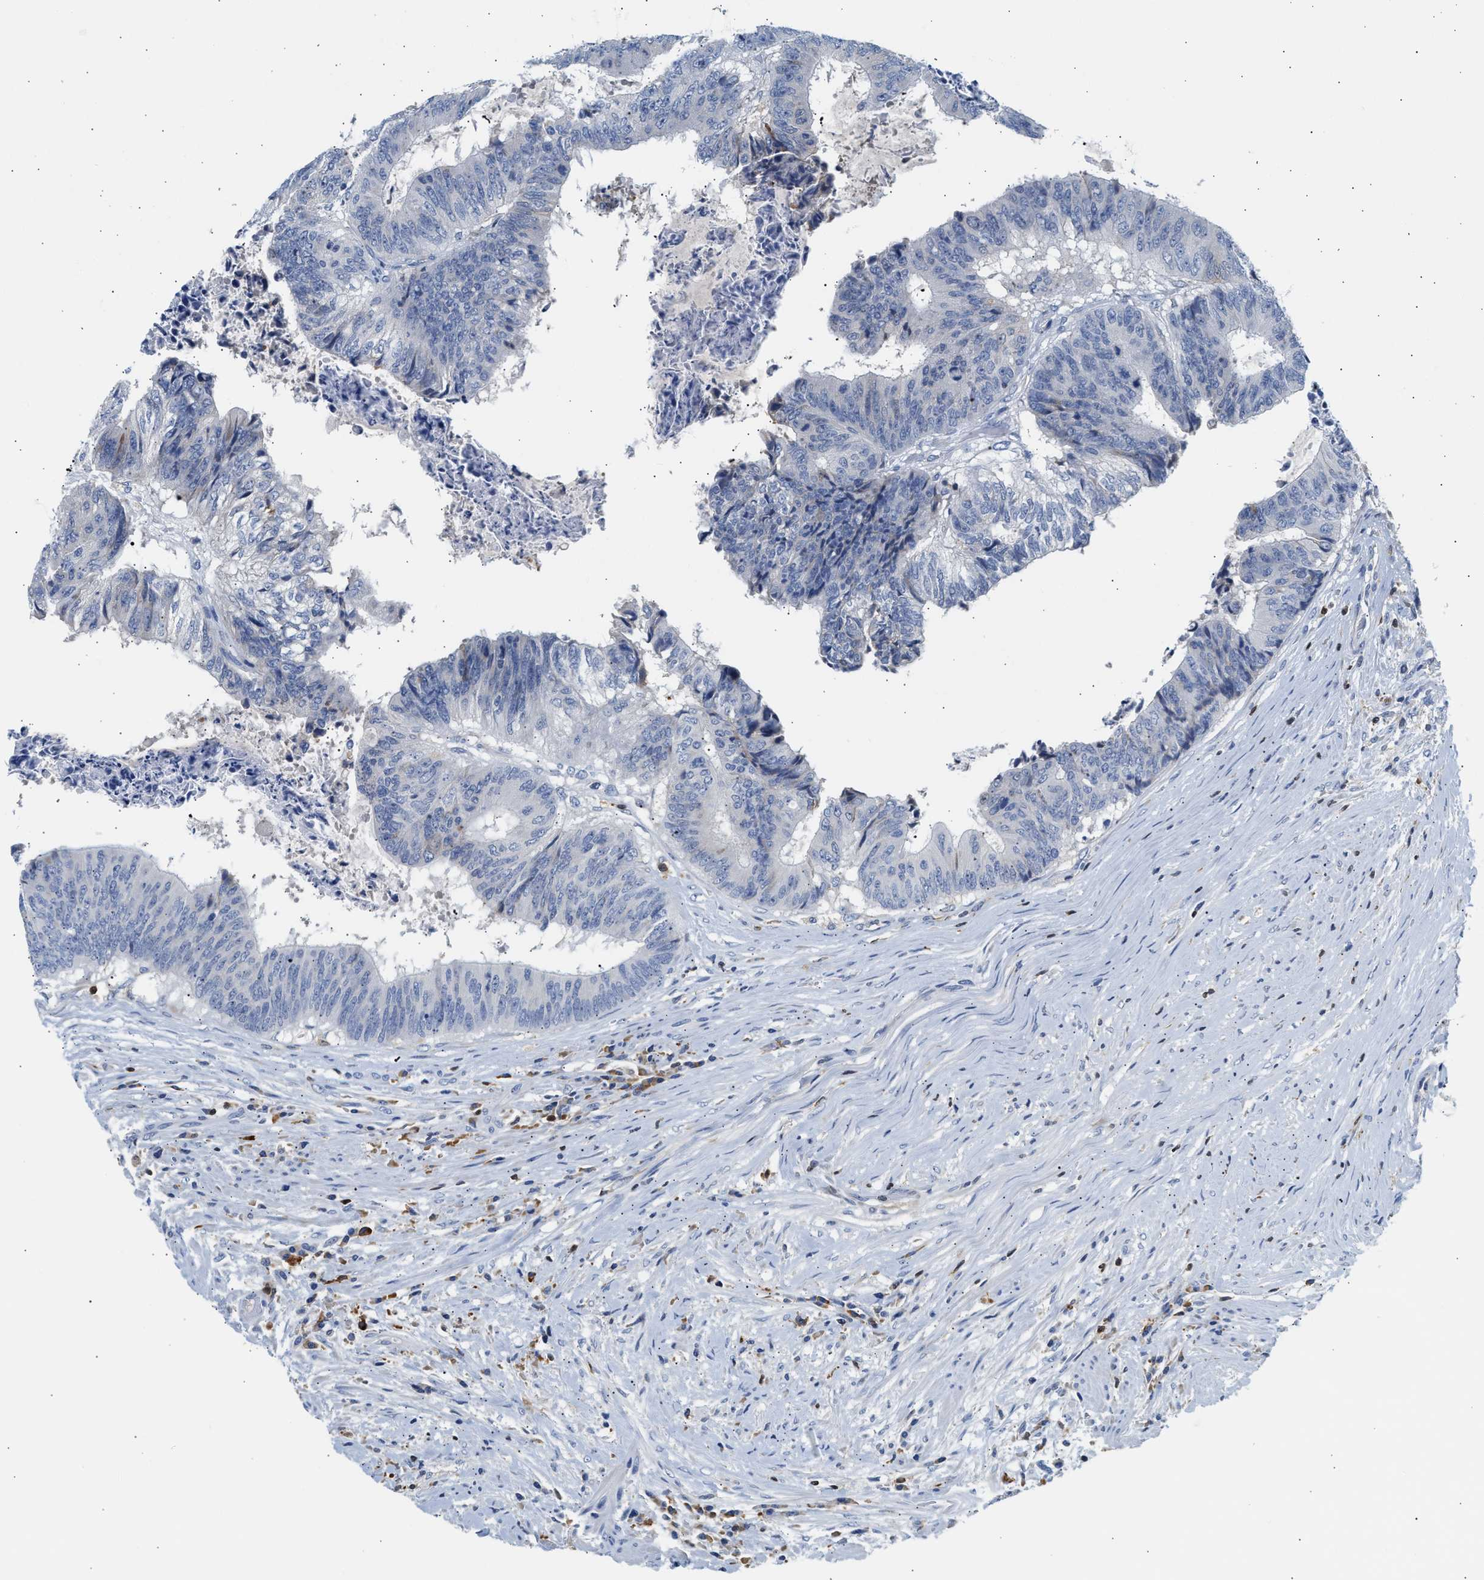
{"staining": {"intensity": "negative", "quantity": "none", "location": "none"}, "tissue": "colorectal cancer", "cell_type": "Tumor cells", "image_type": "cancer", "snomed": [{"axis": "morphology", "description": "Adenocarcinoma, NOS"}, {"axis": "topography", "description": "Rectum"}], "caption": "Immunohistochemical staining of human adenocarcinoma (colorectal) exhibits no significant staining in tumor cells. (Stains: DAB immunohistochemistry (IHC) with hematoxylin counter stain, Microscopy: brightfield microscopy at high magnification).", "gene": "SLIT2", "patient": {"sex": "male", "age": 72}}